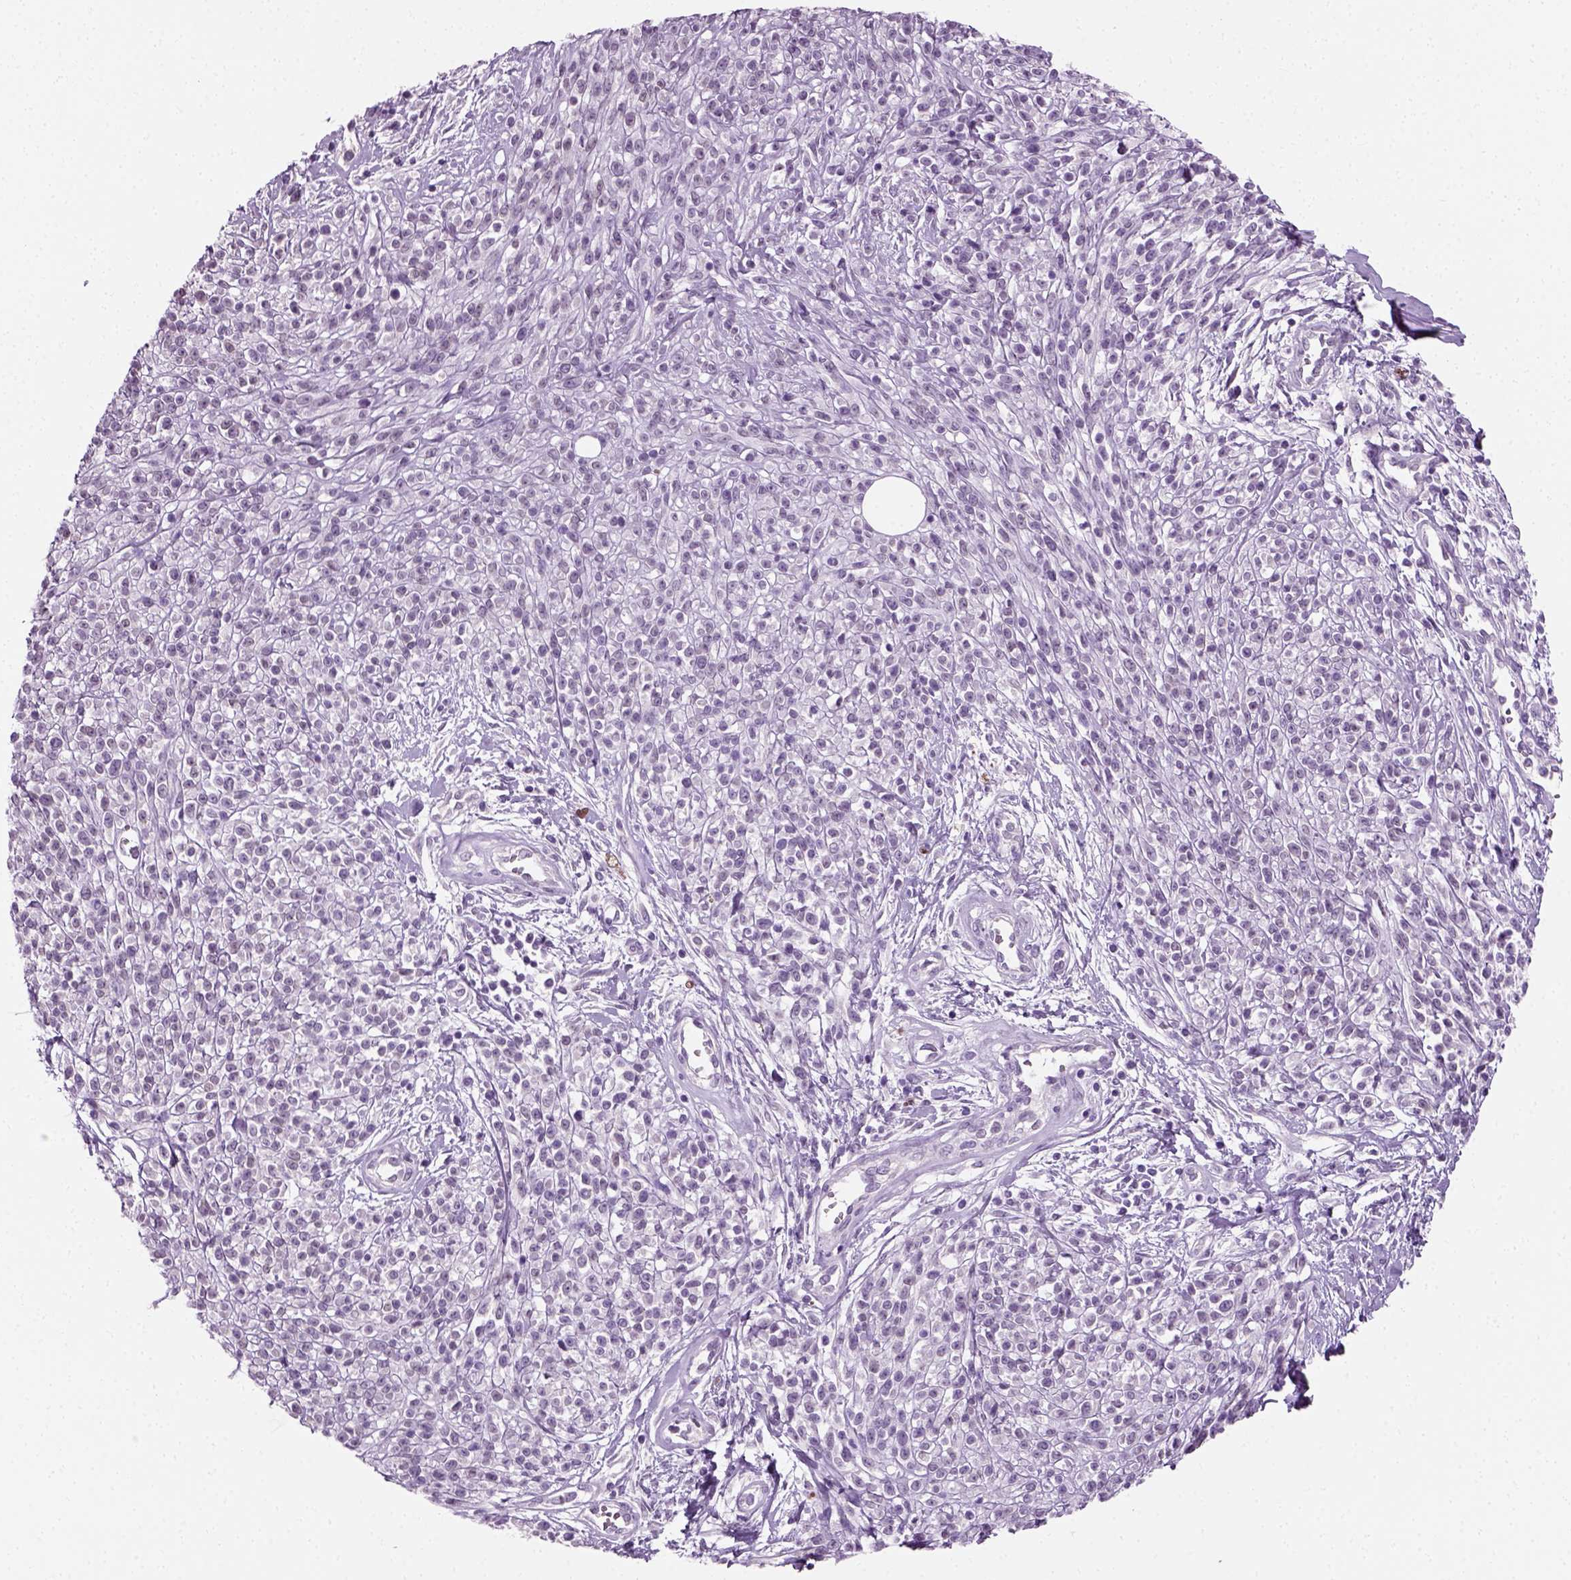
{"staining": {"intensity": "negative", "quantity": "none", "location": "none"}, "tissue": "melanoma", "cell_type": "Tumor cells", "image_type": "cancer", "snomed": [{"axis": "morphology", "description": "Malignant melanoma, NOS"}, {"axis": "topography", "description": "Skin"}, {"axis": "topography", "description": "Skin of trunk"}], "caption": "A high-resolution micrograph shows immunohistochemistry staining of melanoma, which exhibits no significant positivity in tumor cells.", "gene": "SPATA31E1", "patient": {"sex": "male", "age": 74}}